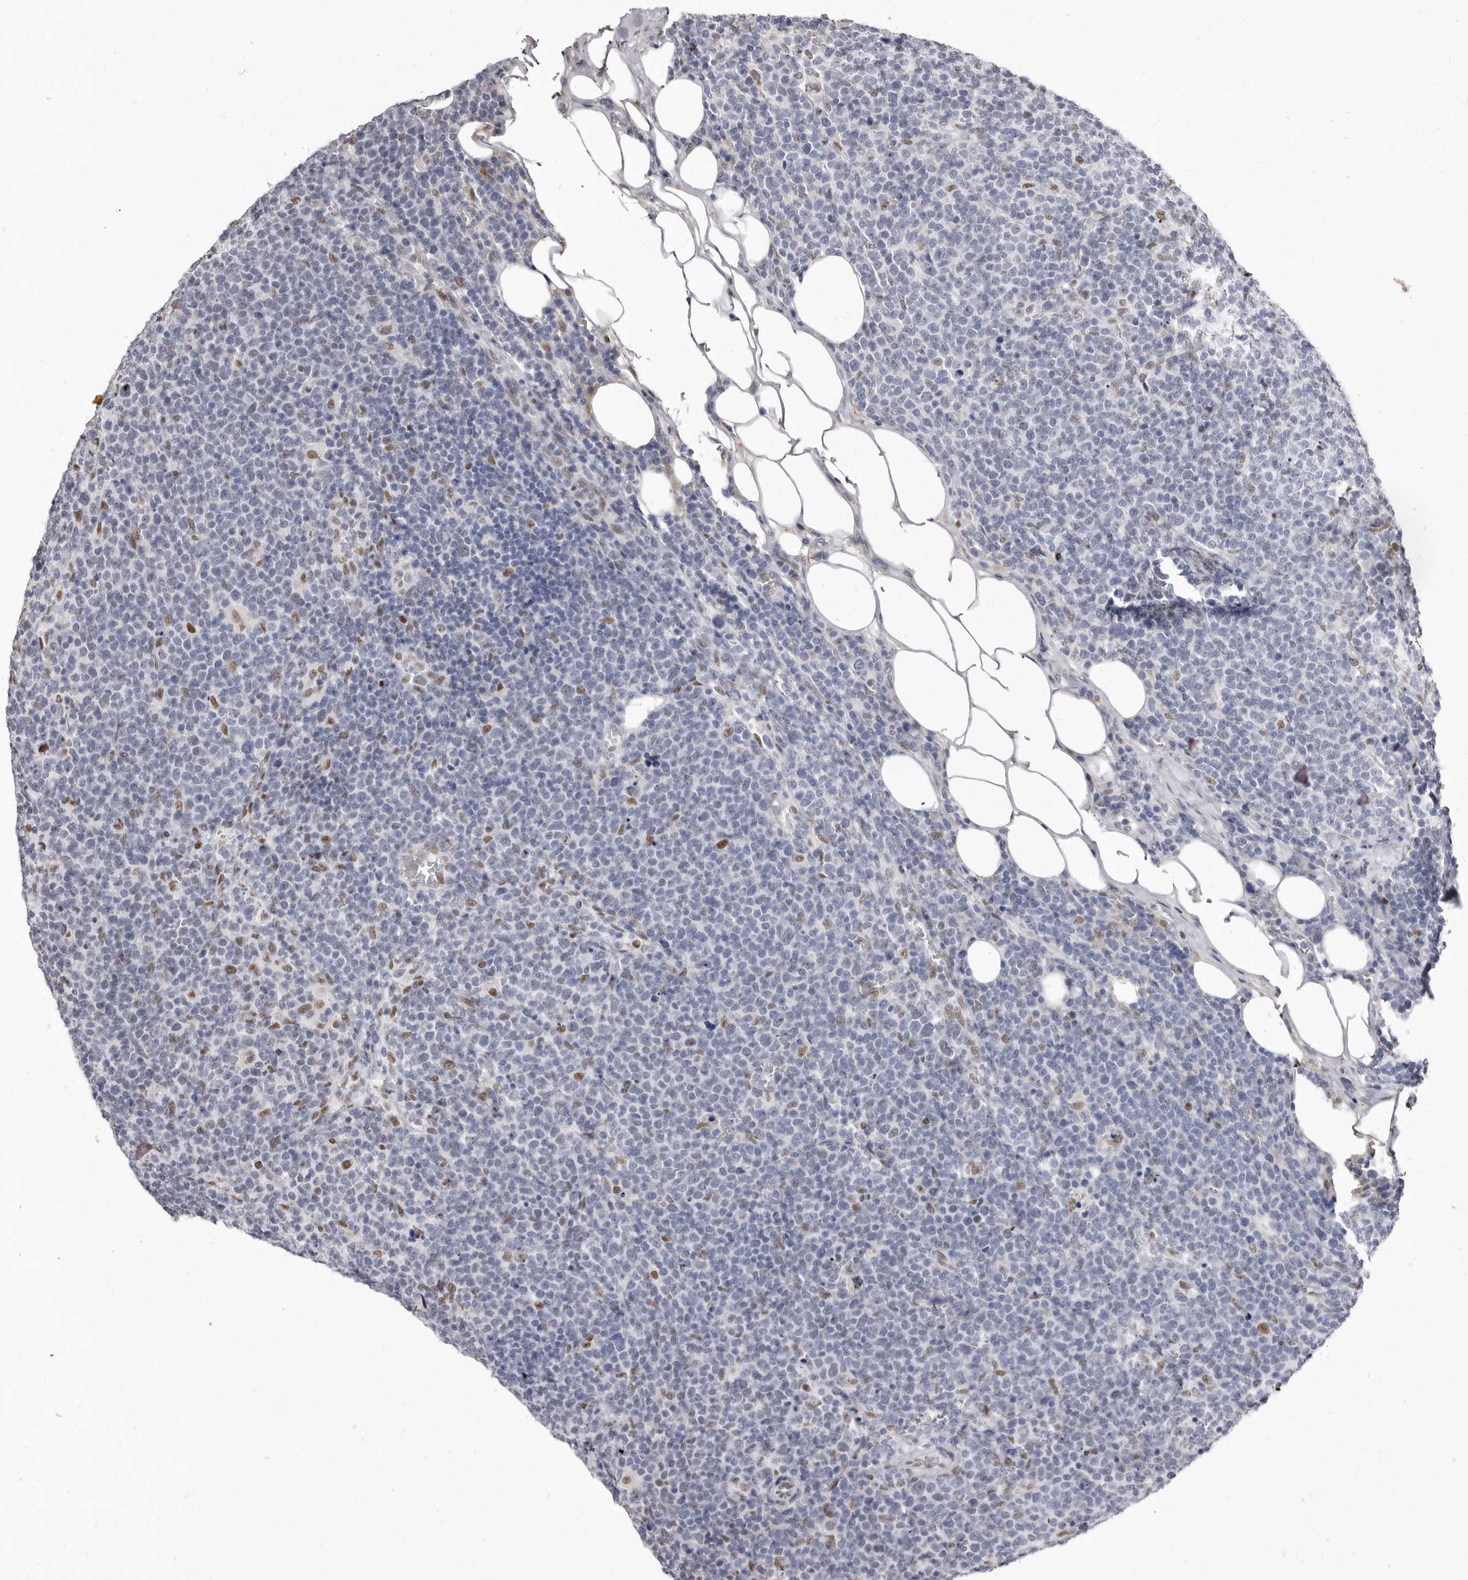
{"staining": {"intensity": "negative", "quantity": "none", "location": "none"}, "tissue": "lymphoma", "cell_type": "Tumor cells", "image_type": "cancer", "snomed": [{"axis": "morphology", "description": "Malignant lymphoma, non-Hodgkin's type, High grade"}, {"axis": "topography", "description": "Lymph node"}], "caption": "Histopathology image shows no protein expression in tumor cells of lymphoma tissue.", "gene": "ZNF326", "patient": {"sex": "male", "age": 61}}